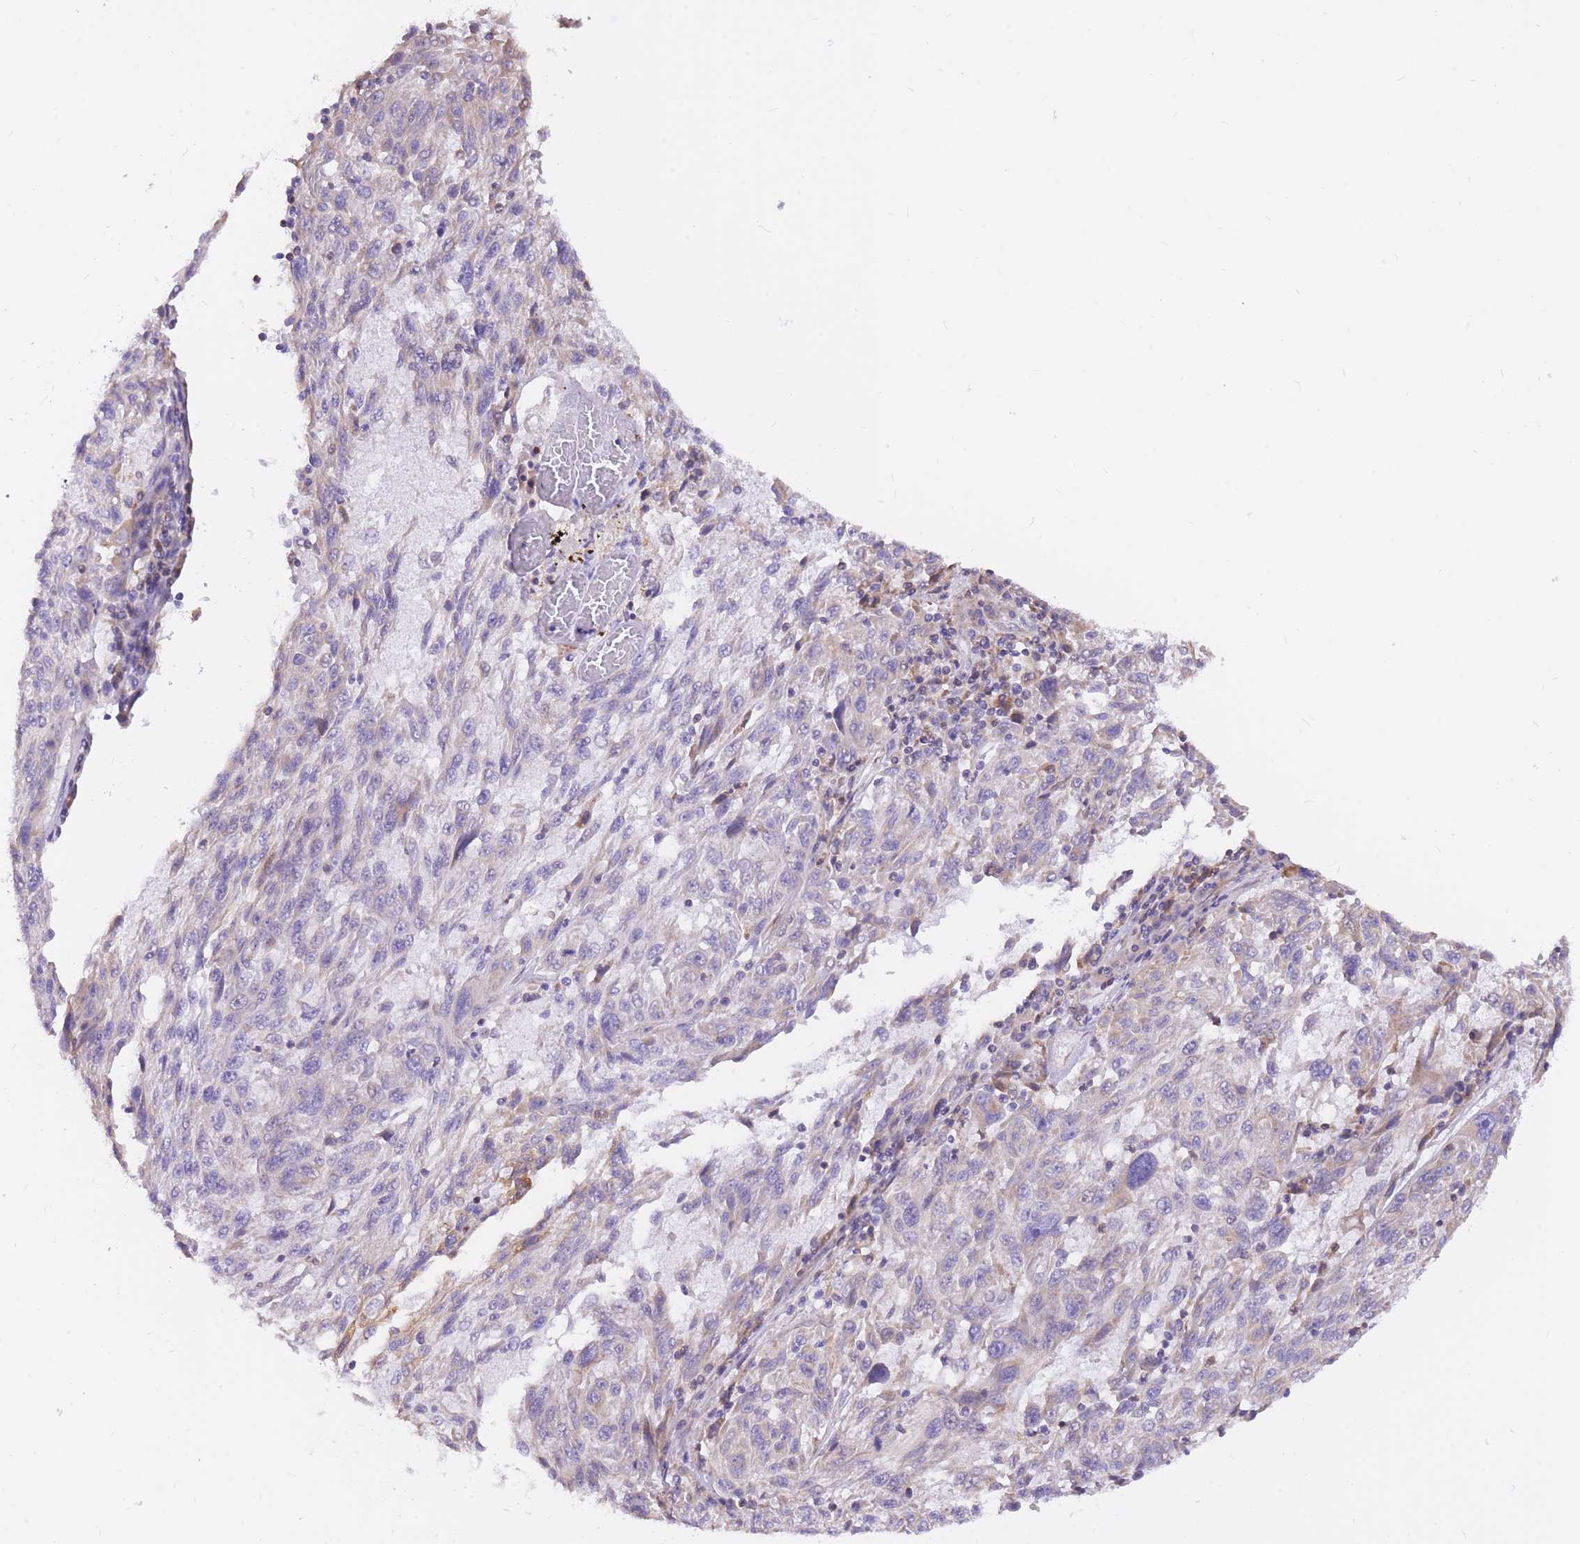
{"staining": {"intensity": "negative", "quantity": "none", "location": "none"}, "tissue": "melanoma", "cell_type": "Tumor cells", "image_type": "cancer", "snomed": [{"axis": "morphology", "description": "Malignant melanoma, NOS"}, {"axis": "topography", "description": "Skin"}], "caption": "The immunohistochemistry (IHC) photomicrograph has no significant positivity in tumor cells of malignant melanoma tissue. The staining is performed using DAB brown chromogen with nuclei counter-stained in using hematoxylin.", "gene": "TOPAZ1", "patient": {"sex": "male", "age": 53}}